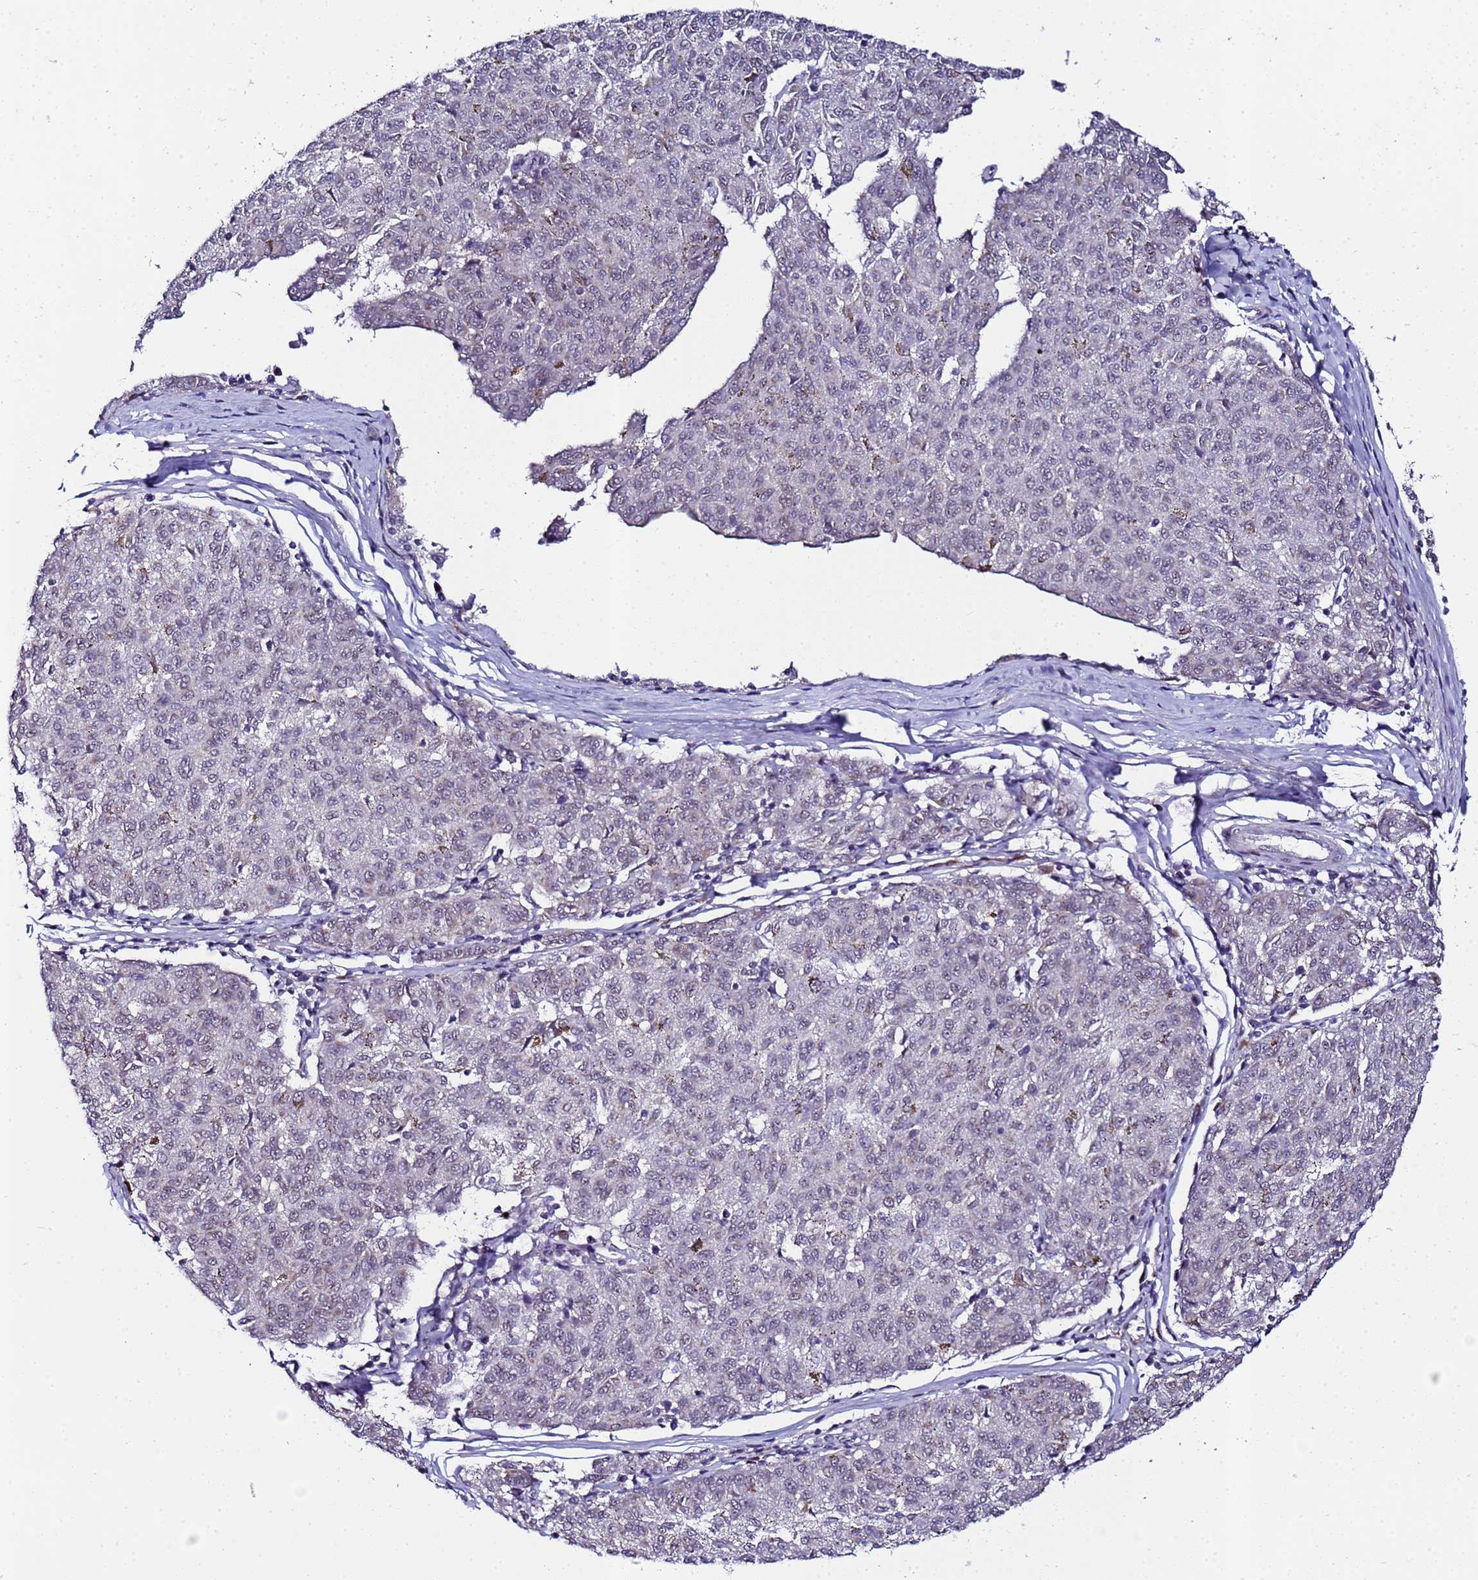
{"staining": {"intensity": "weak", "quantity": "<25%", "location": "cytoplasmic/membranous"}, "tissue": "melanoma", "cell_type": "Tumor cells", "image_type": "cancer", "snomed": [{"axis": "morphology", "description": "Malignant melanoma, NOS"}, {"axis": "topography", "description": "Skin"}], "caption": "This is a micrograph of immunohistochemistry staining of malignant melanoma, which shows no expression in tumor cells.", "gene": "C19orf47", "patient": {"sex": "female", "age": 72}}